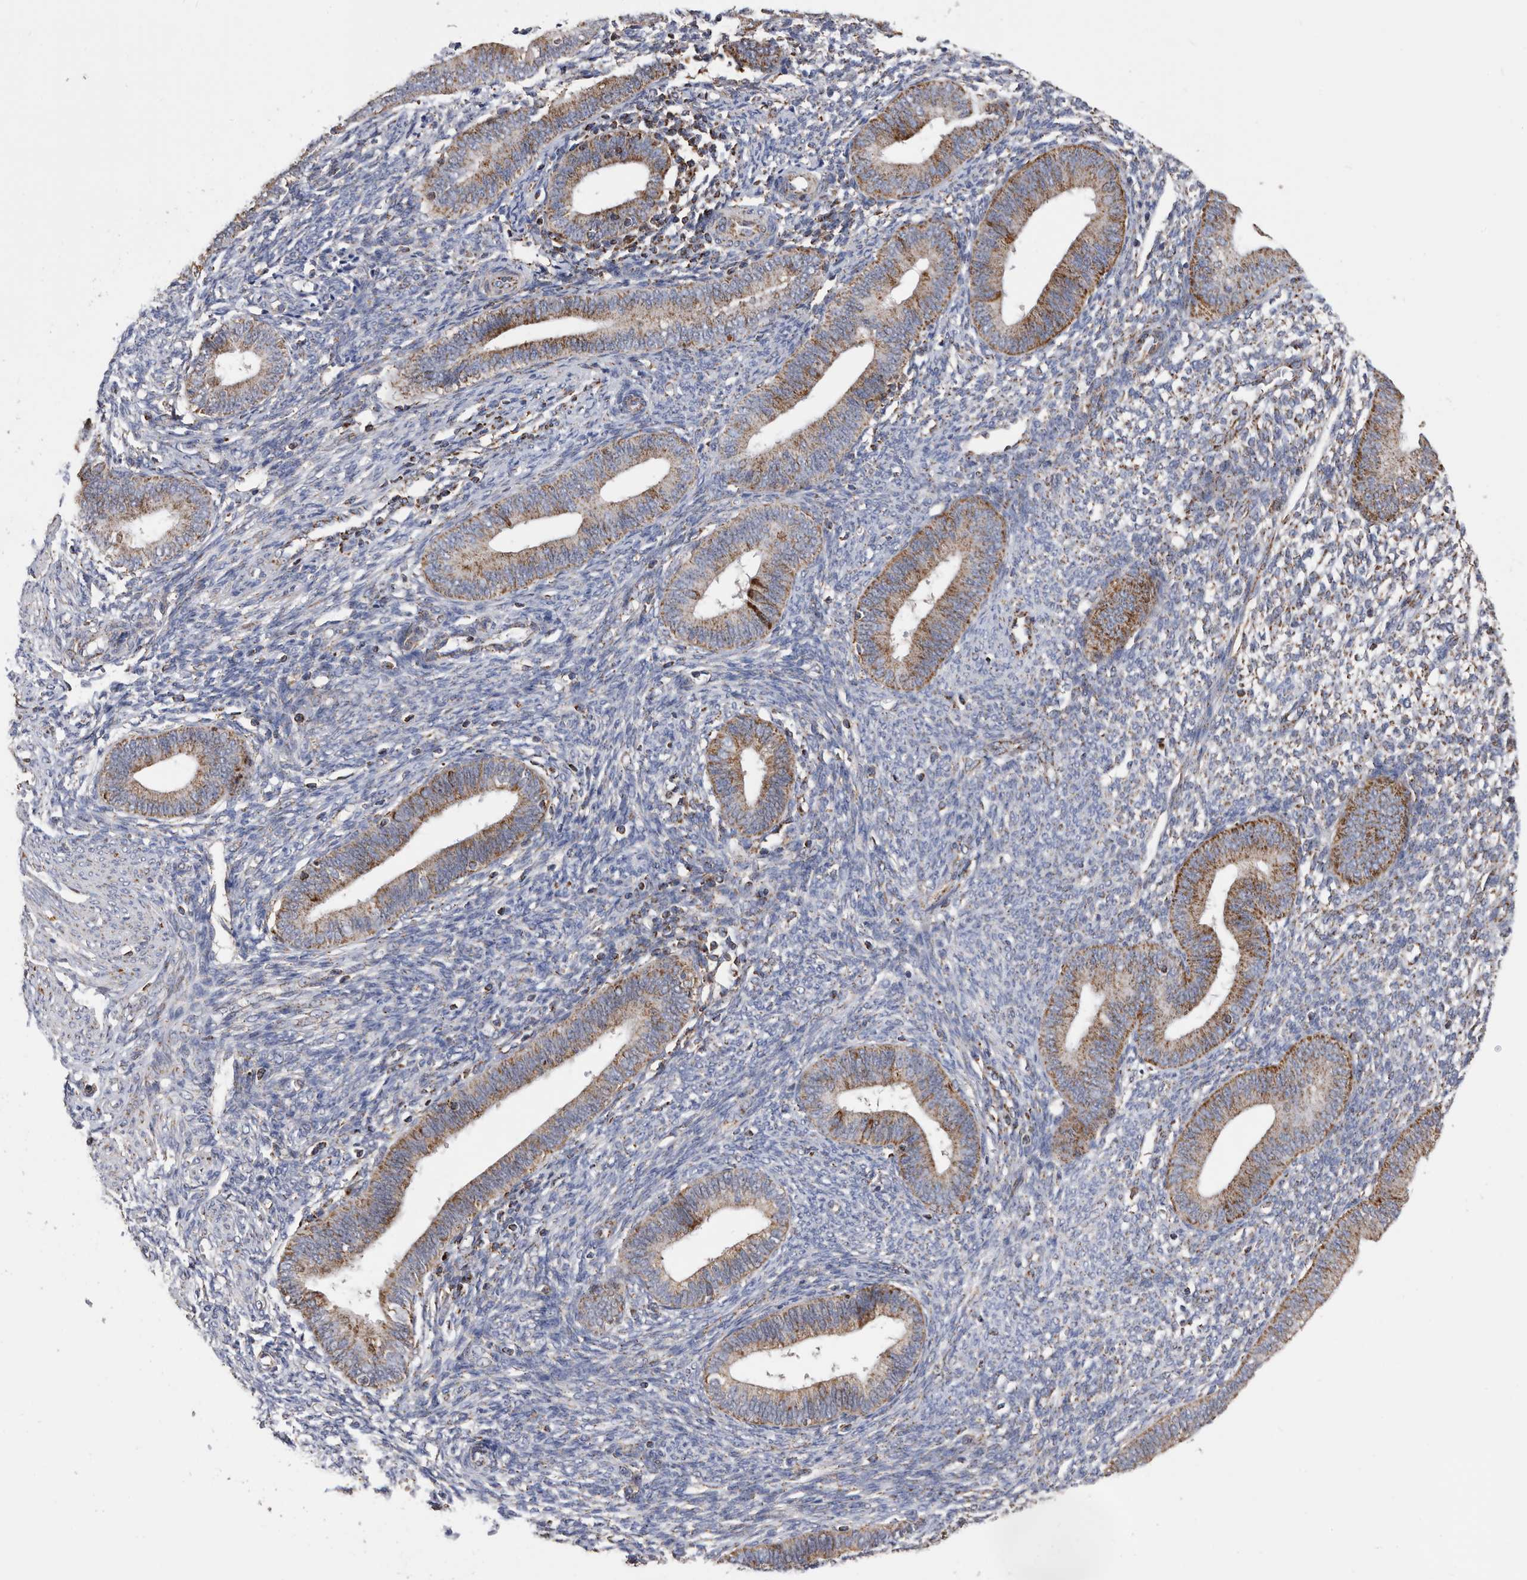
{"staining": {"intensity": "moderate", "quantity": "25%-75%", "location": "cytoplasmic/membranous"}, "tissue": "endometrium", "cell_type": "Cells in endometrial stroma", "image_type": "normal", "snomed": [{"axis": "morphology", "description": "Normal tissue, NOS"}, {"axis": "topography", "description": "Endometrium"}], "caption": "Immunohistochemical staining of benign human endometrium shows moderate cytoplasmic/membranous protein positivity in approximately 25%-75% of cells in endometrial stroma. Immunohistochemistry stains the protein in brown and the nuclei are stained blue.", "gene": "WFDC1", "patient": {"sex": "female", "age": 46}}